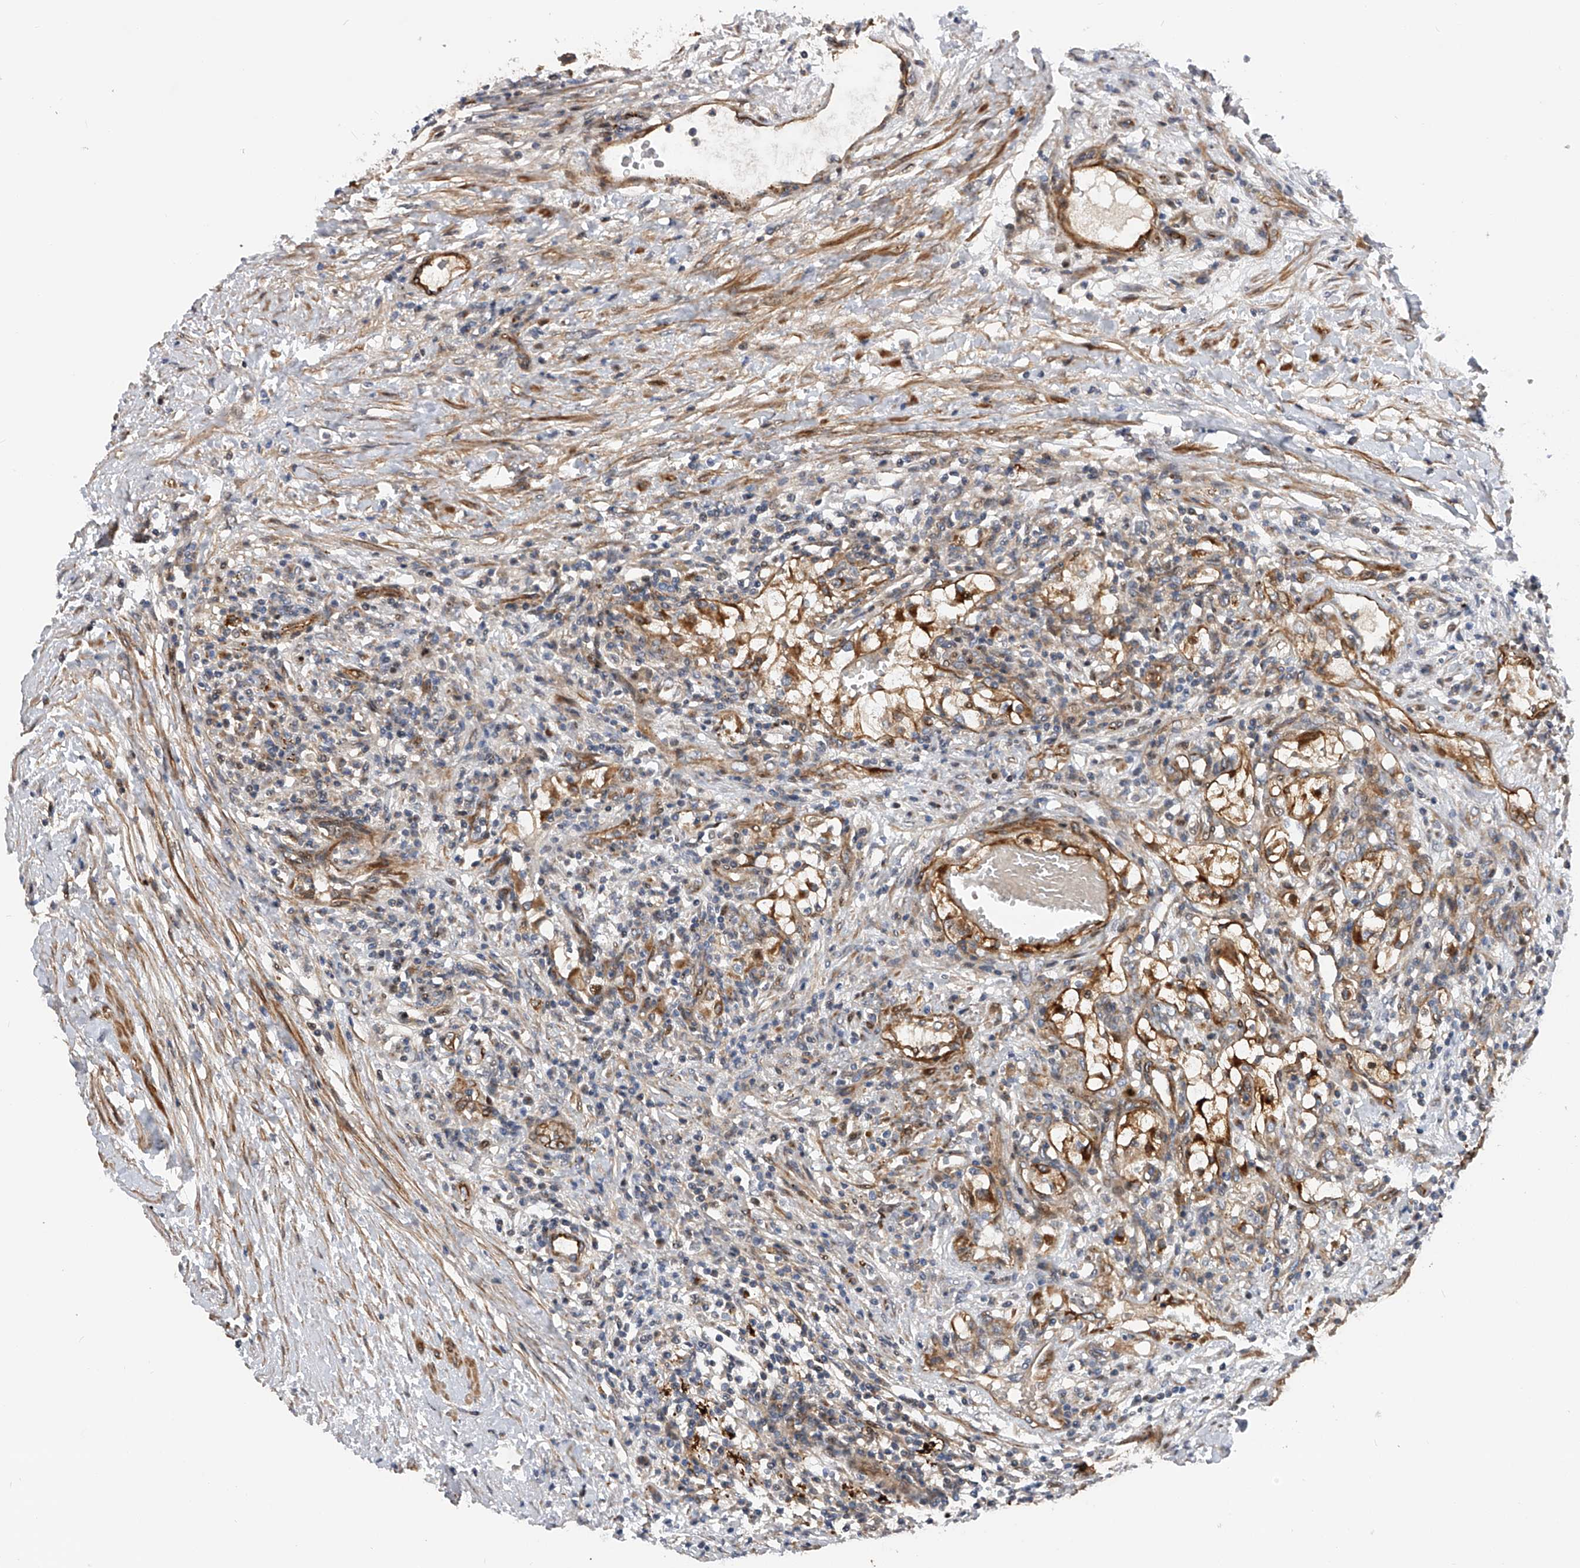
{"staining": {"intensity": "moderate", "quantity": ">75%", "location": "cytoplasmic/membranous"}, "tissue": "renal cancer", "cell_type": "Tumor cells", "image_type": "cancer", "snomed": [{"axis": "morphology", "description": "Normal tissue, NOS"}, {"axis": "morphology", "description": "Adenocarcinoma, NOS"}, {"axis": "topography", "description": "Kidney"}], "caption": "Renal cancer (adenocarcinoma) tissue exhibits moderate cytoplasmic/membranous expression in about >75% of tumor cells", "gene": "PDSS2", "patient": {"sex": "male", "age": 68}}